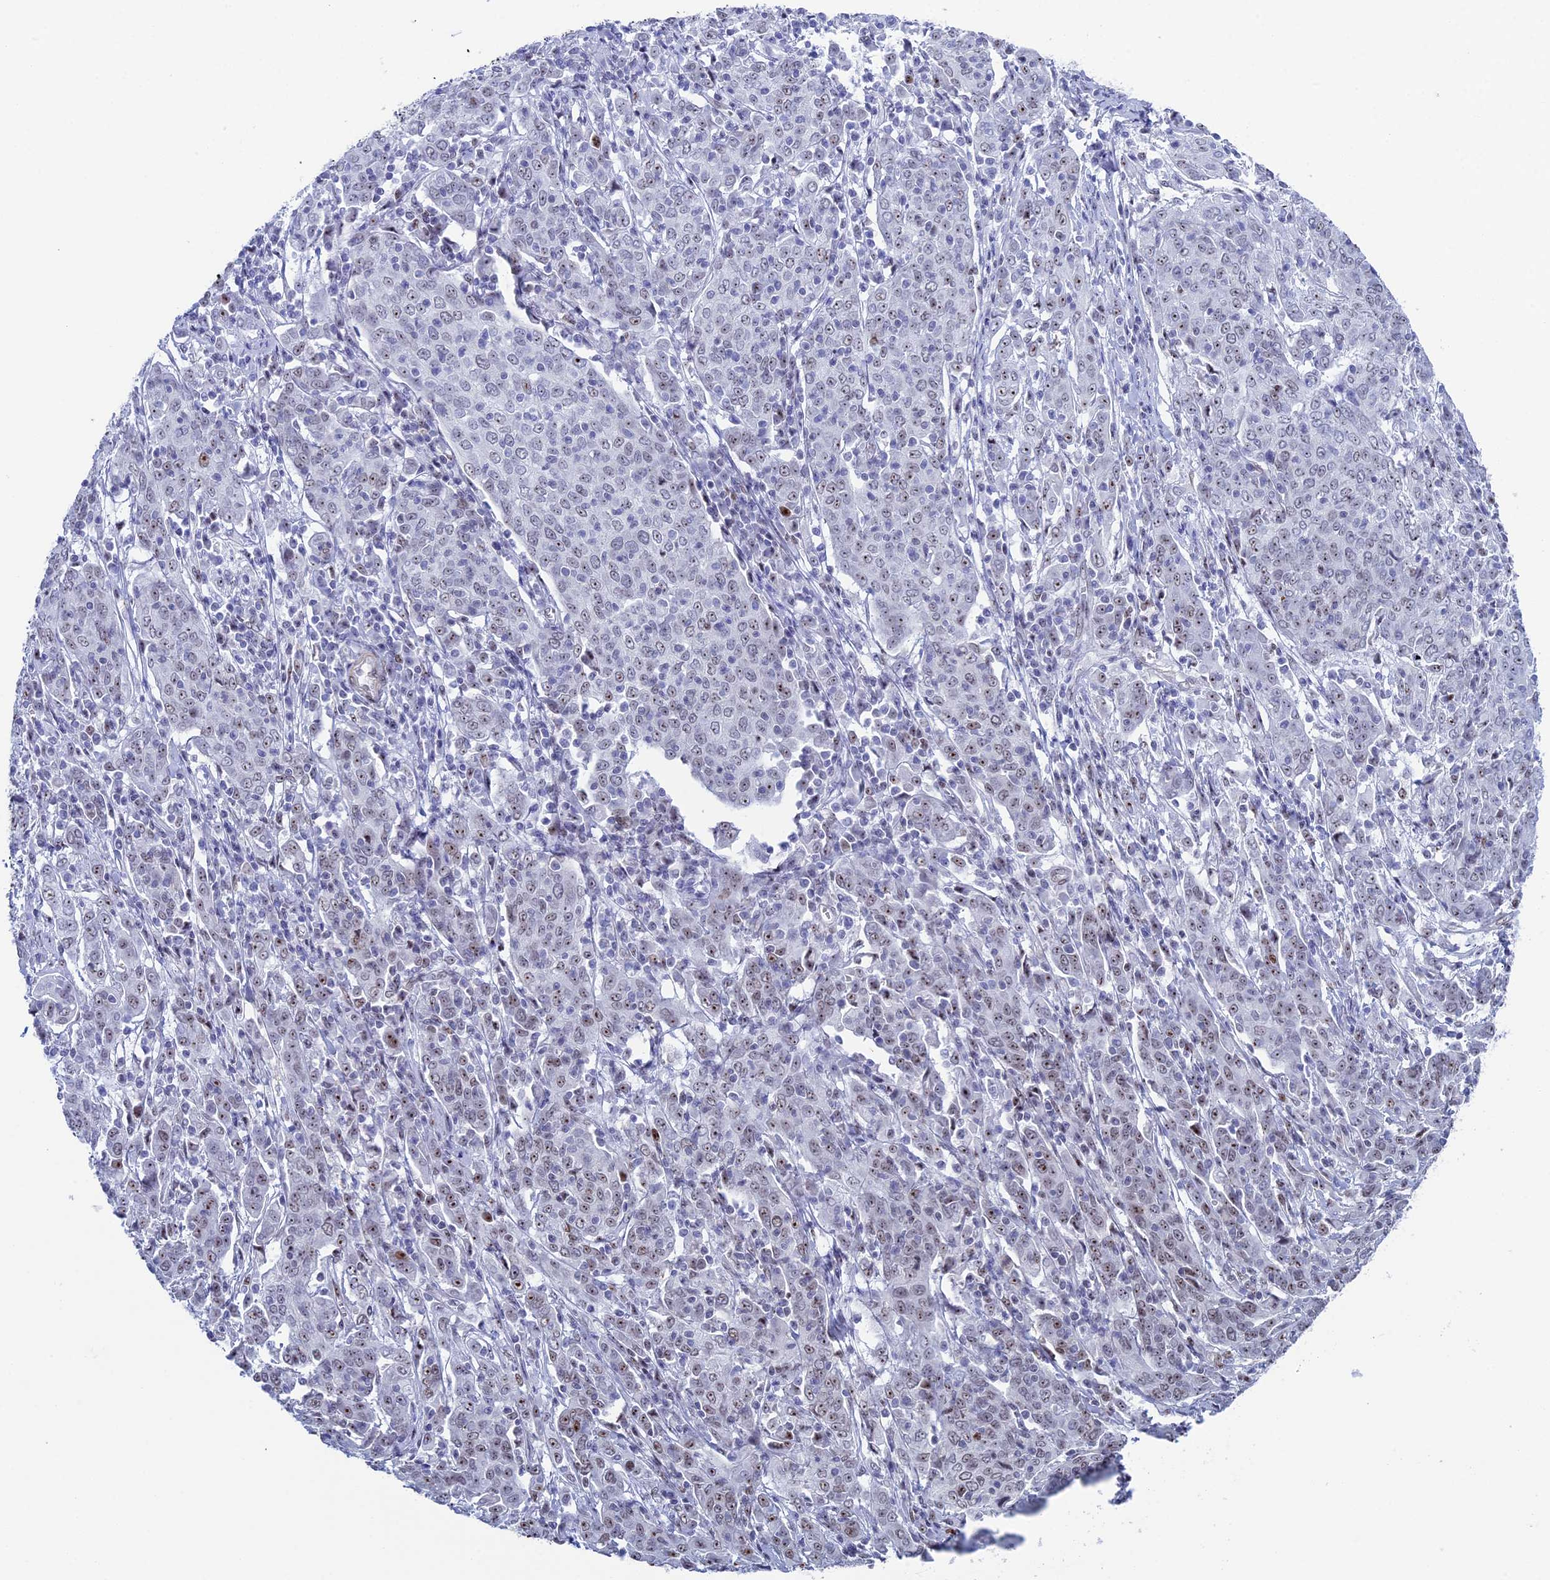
{"staining": {"intensity": "weak", "quantity": "25%-75%", "location": "nuclear"}, "tissue": "cervical cancer", "cell_type": "Tumor cells", "image_type": "cancer", "snomed": [{"axis": "morphology", "description": "Squamous cell carcinoma, NOS"}, {"axis": "topography", "description": "Cervix"}], "caption": "Immunohistochemistry of squamous cell carcinoma (cervical) demonstrates low levels of weak nuclear positivity in about 25%-75% of tumor cells. (IHC, brightfield microscopy, high magnification).", "gene": "CCDC86", "patient": {"sex": "female", "age": 67}}